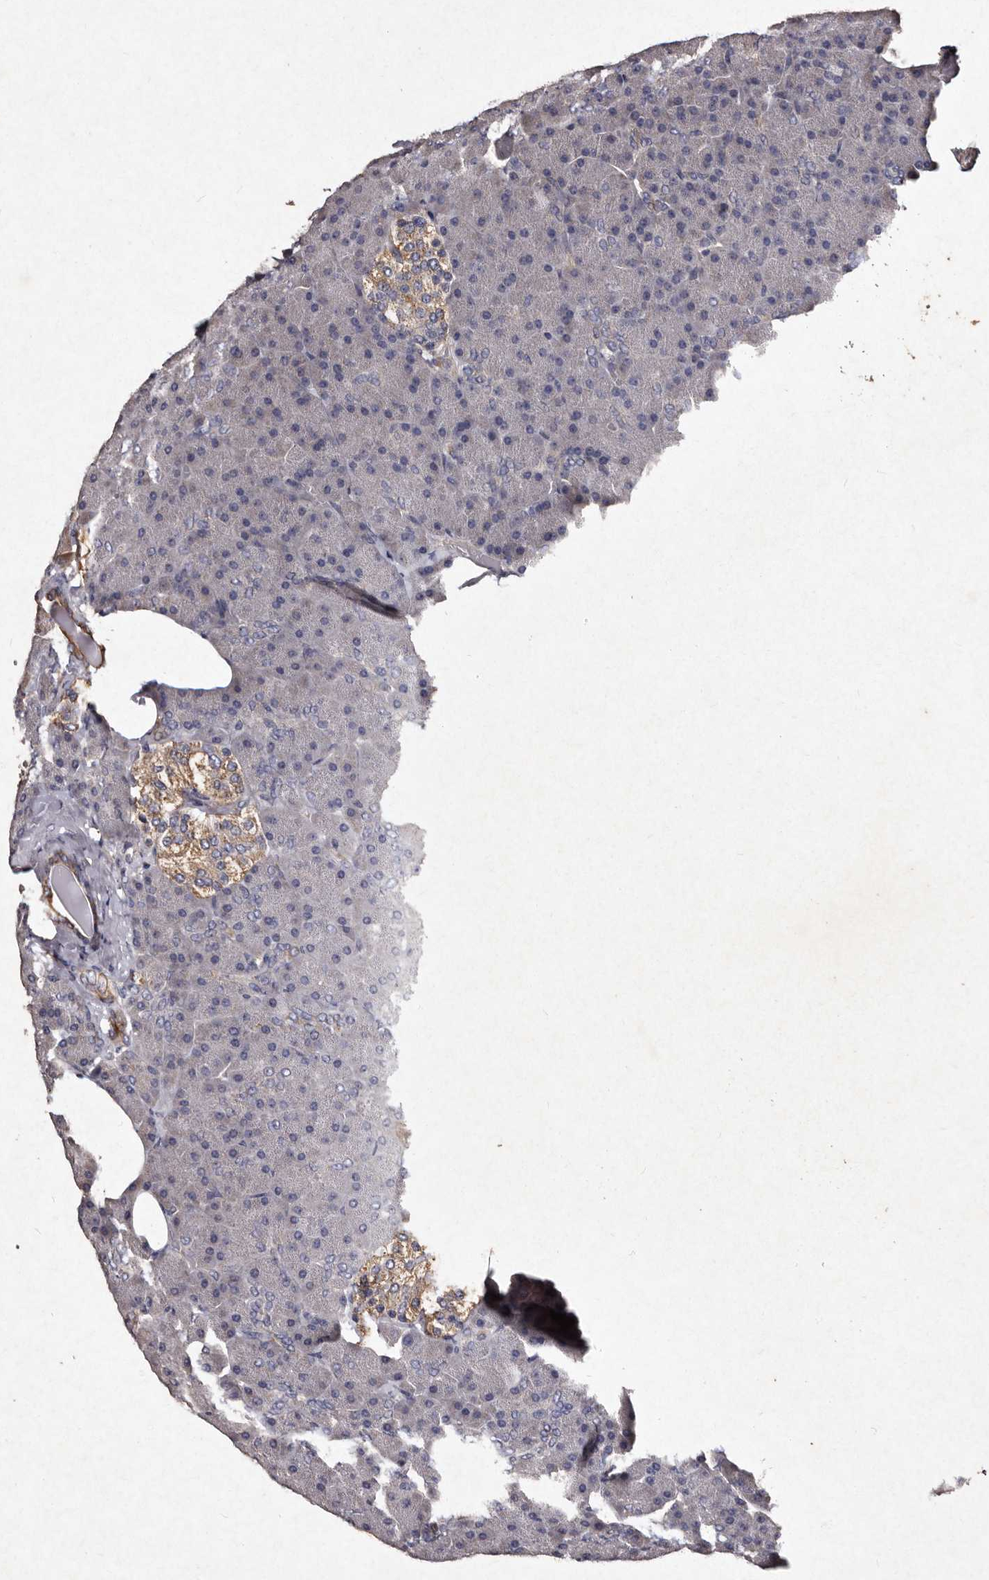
{"staining": {"intensity": "moderate", "quantity": "<25%", "location": "cytoplasmic/membranous"}, "tissue": "pancreas", "cell_type": "Exocrine glandular cells", "image_type": "normal", "snomed": [{"axis": "morphology", "description": "Normal tissue, NOS"}, {"axis": "topography", "description": "Pancreas"}], "caption": "Brown immunohistochemical staining in unremarkable pancreas reveals moderate cytoplasmic/membranous positivity in approximately <25% of exocrine glandular cells. Nuclei are stained in blue.", "gene": "TFB1M", "patient": {"sex": "female", "age": 35}}